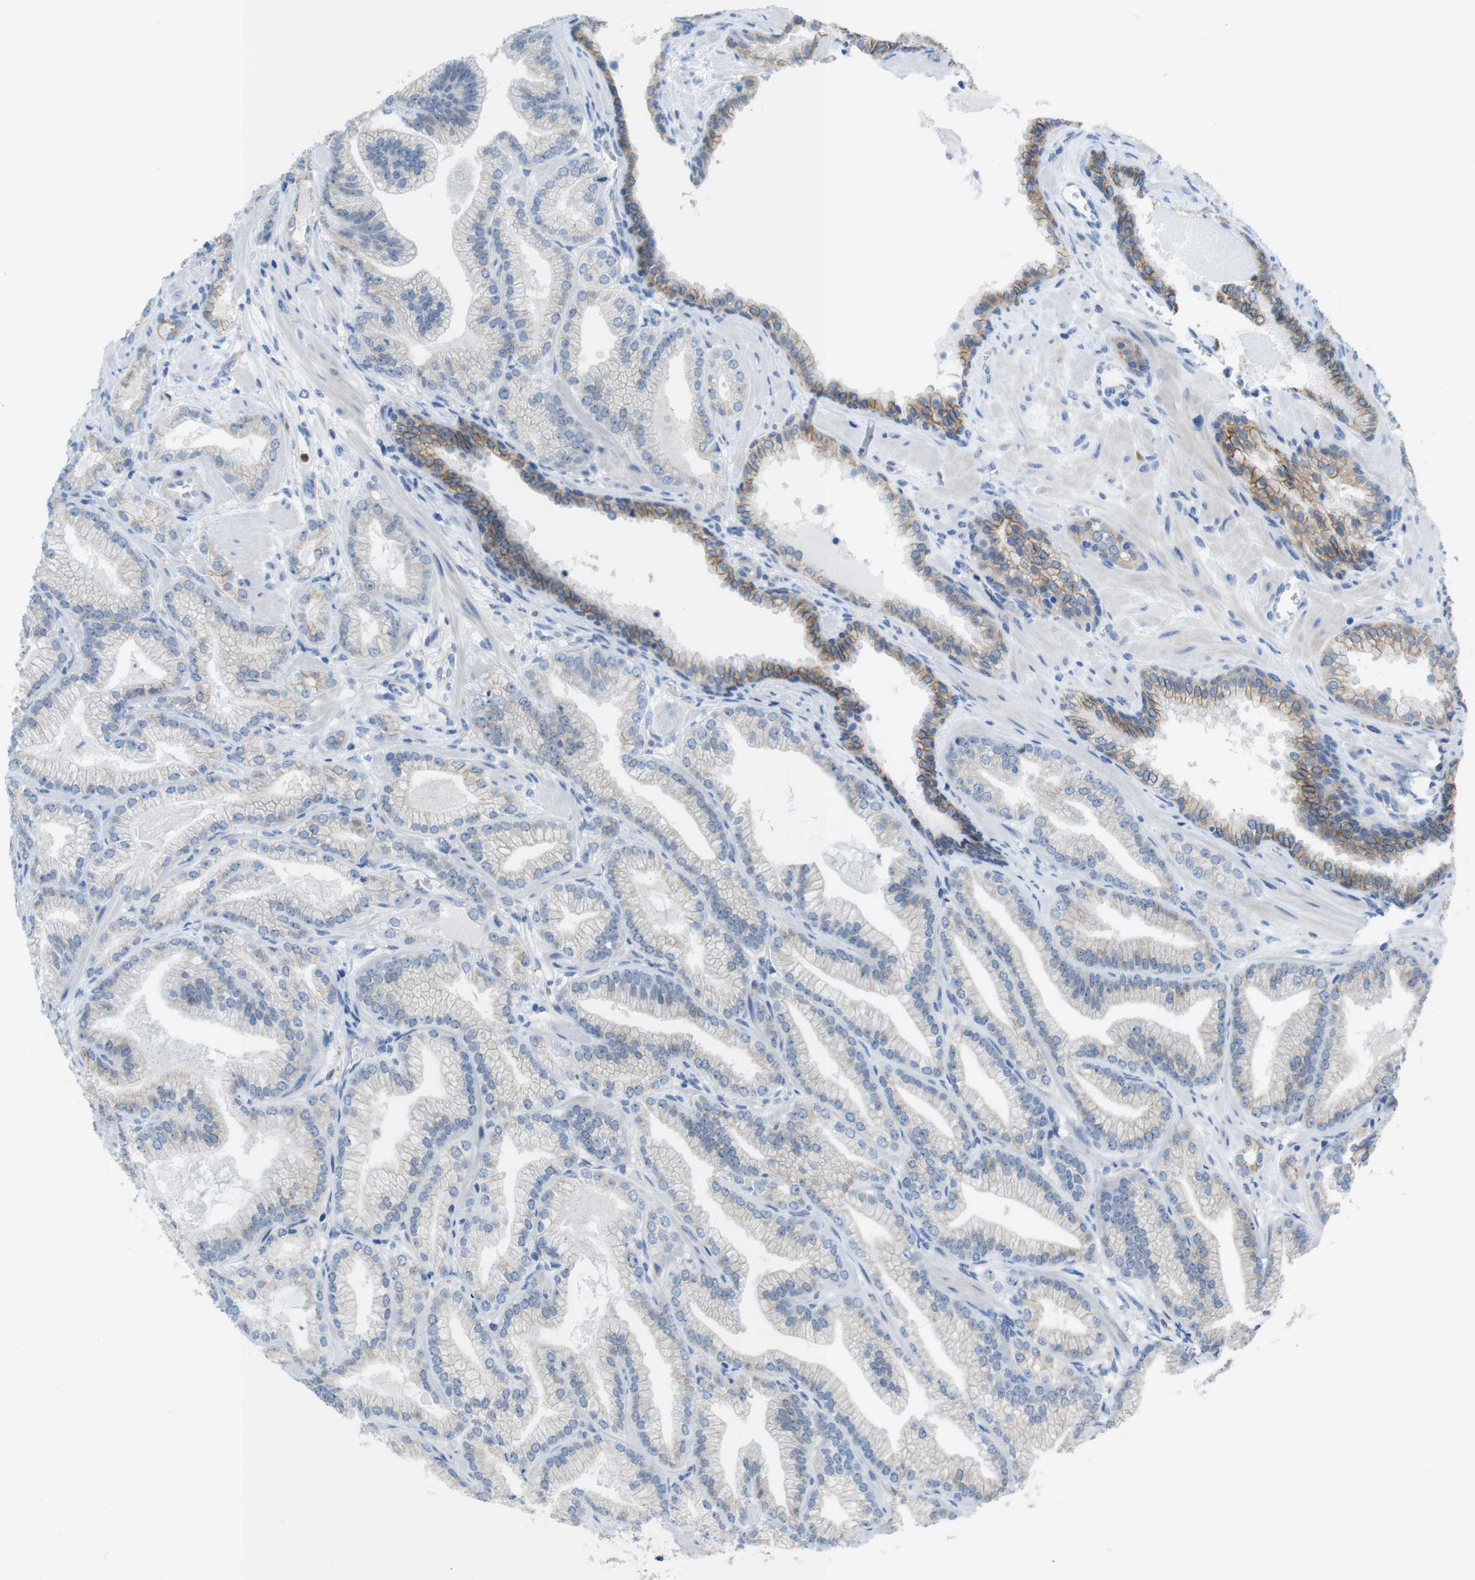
{"staining": {"intensity": "weak", "quantity": "<25%", "location": "cytoplasmic/membranous"}, "tissue": "prostate cancer", "cell_type": "Tumor cells", "image_type": "cancer", "snomed": [{"axis": "morphology", "description": "Adenocarcinoma, Low grade"}, {"axis": "topography", "description": "Prostate"}], "caption": "An immunohistochemistry (IHC) micrograph of prostate cancer is shown. There is no staining in tumor cells of prostate cancer. Nuclei are stained in blue.", "gene": "CLMN", "patient": {"sex": "male", "age": 59}}